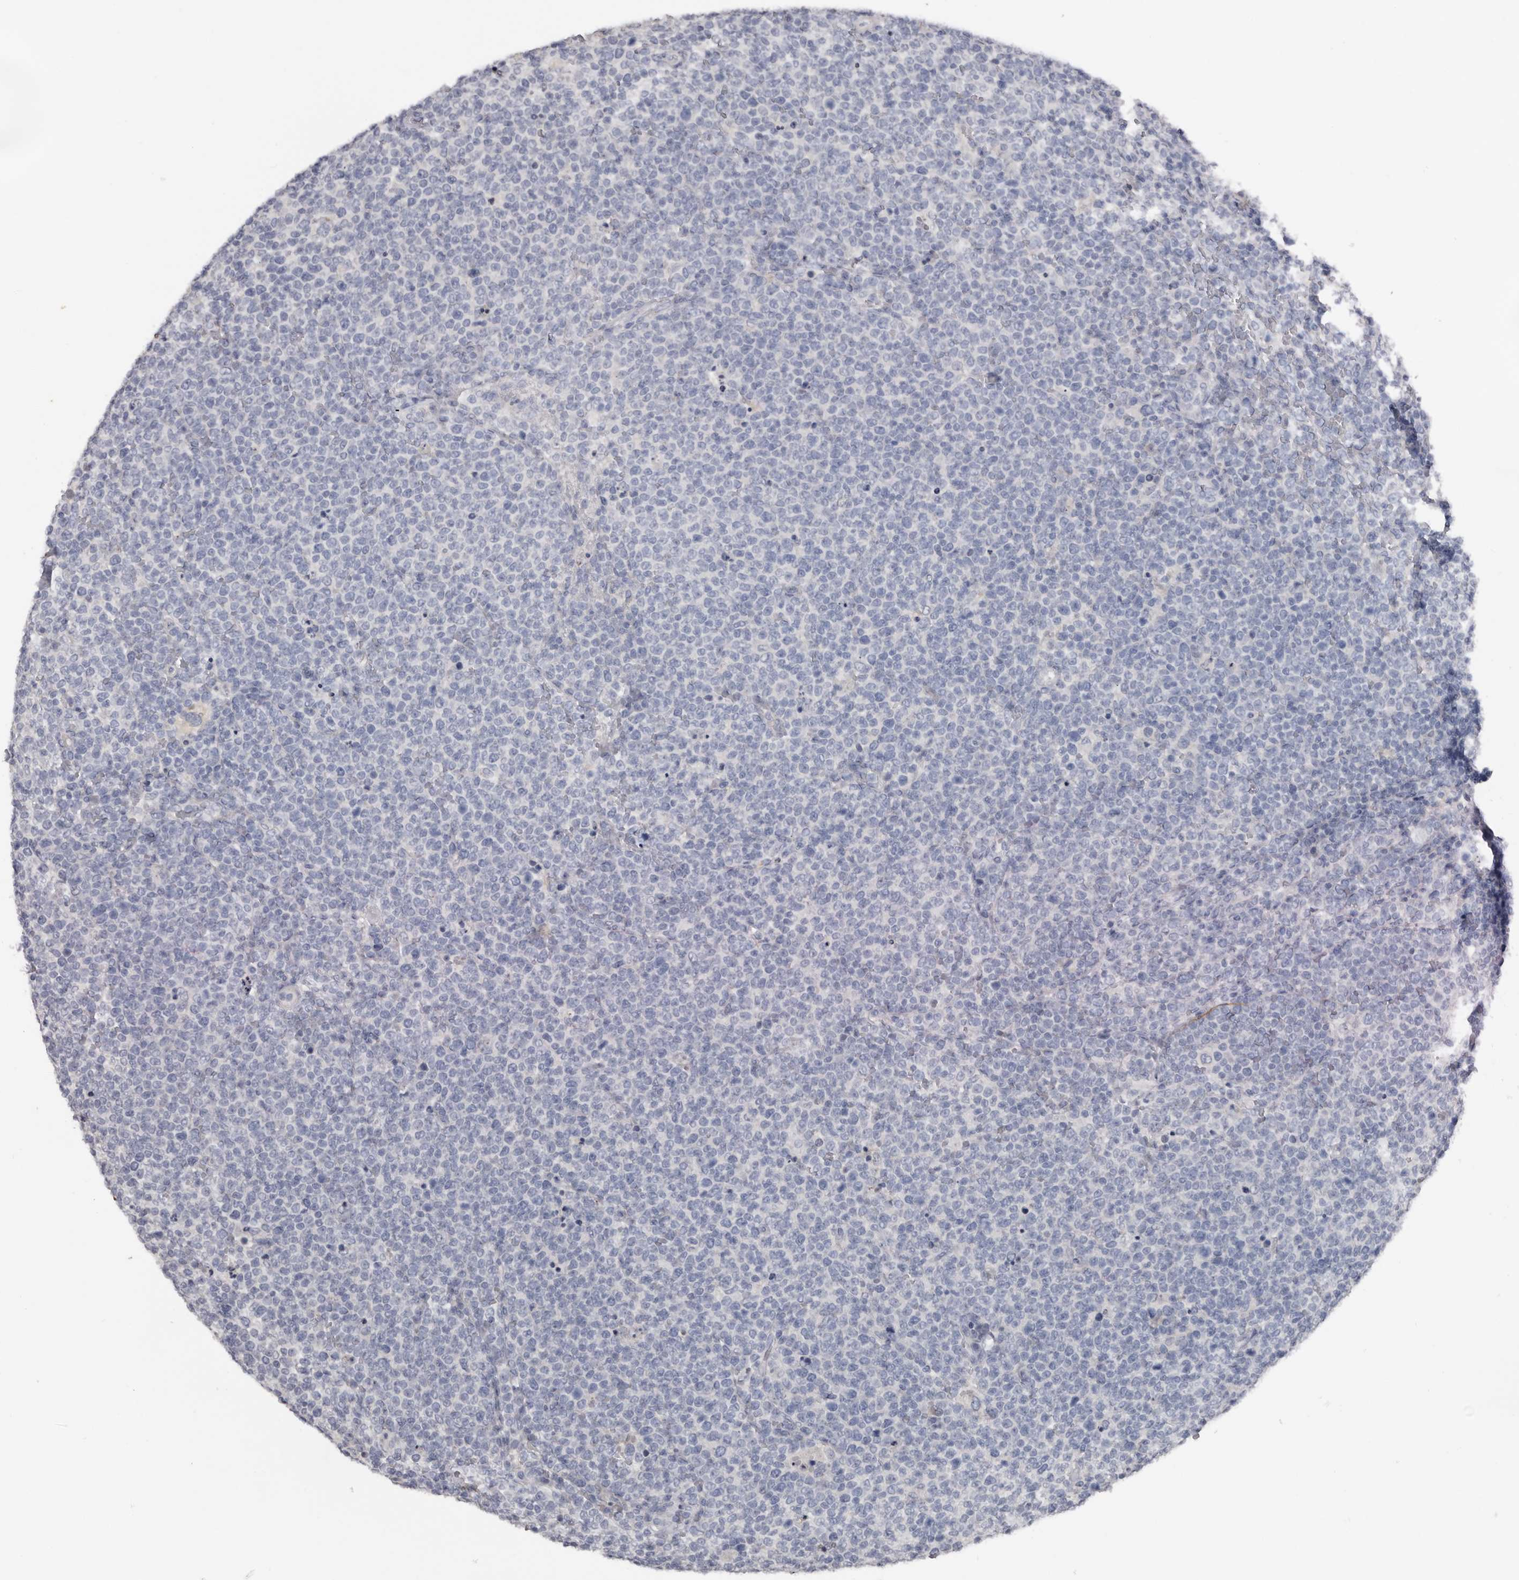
{"staining": {"intensity": "negative", "quantity": "none", "location": "none"}, "tissue": "lymphoma", "cell_type": "Tumor cells", "image_type": "cancer", "snomed": [{"axis": "morphology", "description": "Malignant lymphoma, non-Hodgkin's type, High grade"}, {"axis": "topography", "description": "Lymph node"}], "caption": "This photomicrograph is of lymphoma stained with immunohistochemistry (IHC) to label a protein in brown with the nuclei are counter-stained blue. There is no staining in tumor cells.", "gene": "FABP7", "patient": {"sex": "male", "age": 61}}